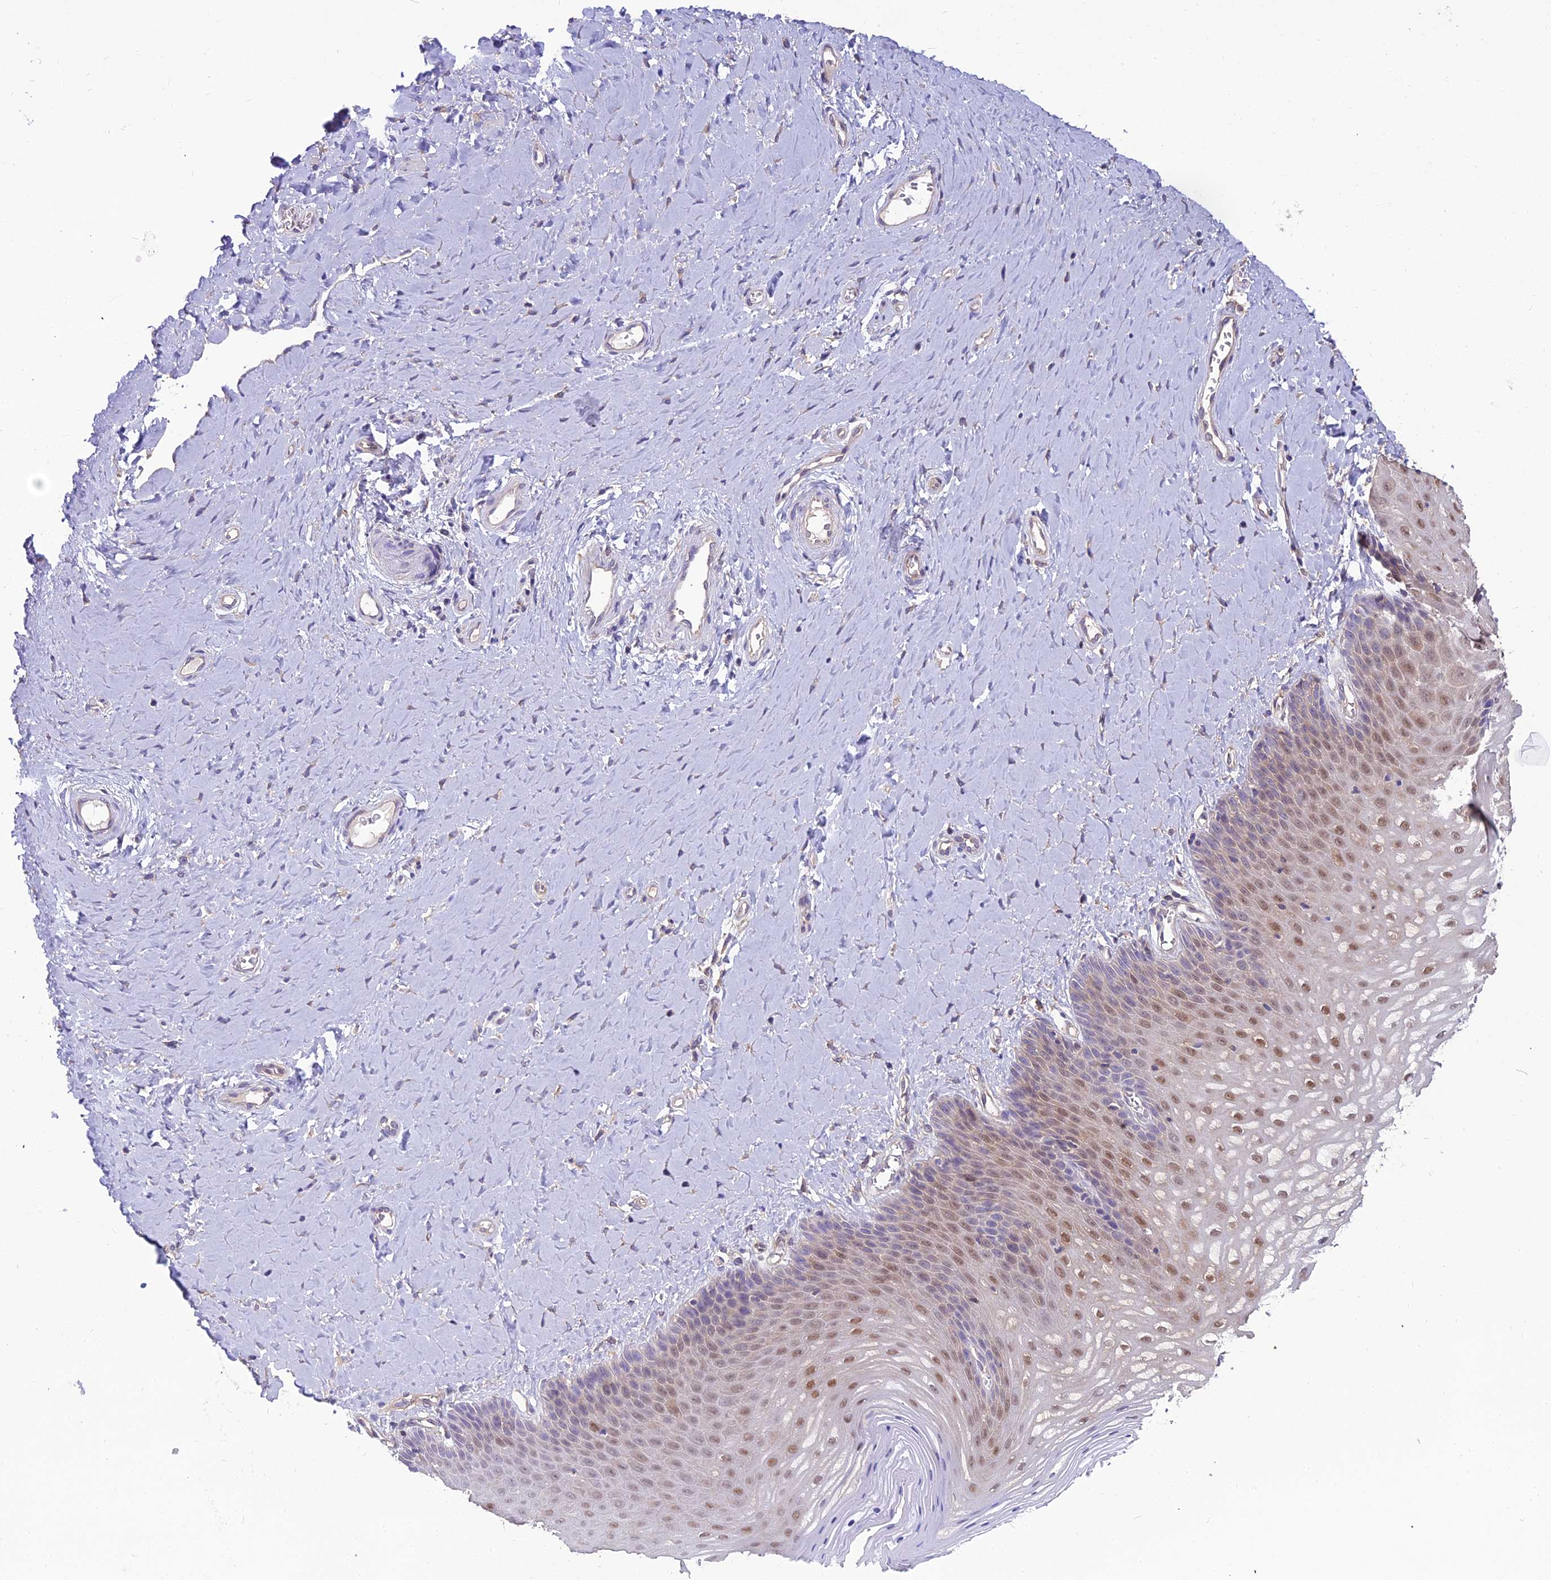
{"staining": {"intensity": "moderate", "quantity": "25%-75%", "location": "cytoplasmic/membranous,nuclear"}, "tissue": "vagina", "cell_type": "Squamous epithelial cells", "image_type": "normal", "snomed": [{"axis": "morphology", "description": "Normal tissue, NOS"}, {"axis": "topography", "description": "Vagina"}], "caption": "Unremarkable vagina reveals moderate cytoplasmic/membranous,nuclear expression in approximately 25%-75% of squamous epithelial cells.", "gene": "MVD", "patient": {"sex": "female", "age": 65}}